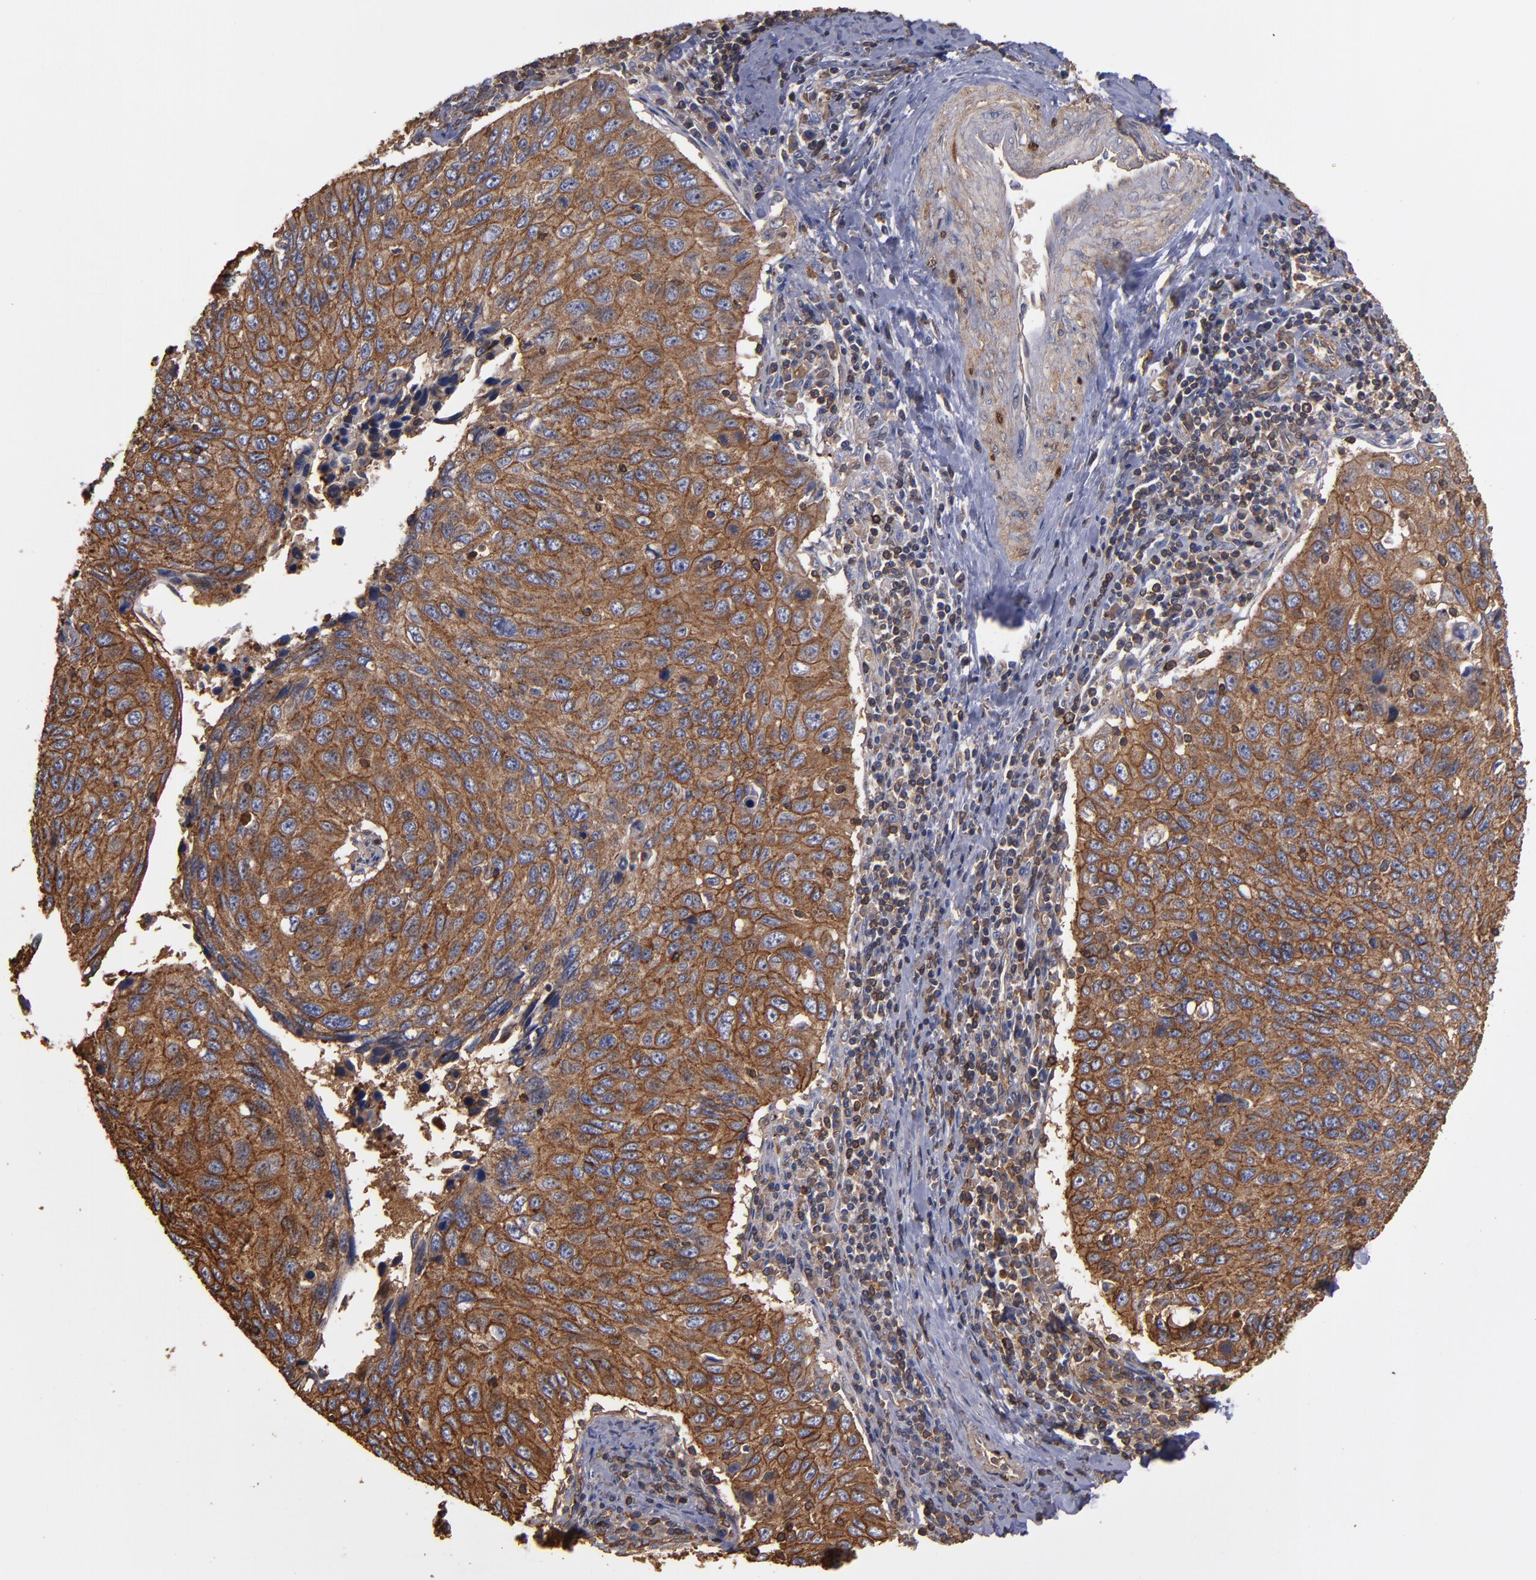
{"staining": {"intensity": "moderate", "quantity": ">75%", "location": "cytoplasmic/membranous"}, "tissue": "cervical cancer", "cell_type": "Tumor cells", "image_type": "cancer", "snomed": [{"axis": "morphology", "description": "Squamous cell carcinoma, NOS"}, {"axis": "topography", "description": "Cervix"}], "caption": "About >75% of tumor cells in human cervical cancer exhibit moderate cytoplasmic/membranous protein positivity as visualized by brown immunohistochemical staining.", "gene": "ACTN4", "patient": {"sex": "female", "age": 53}}